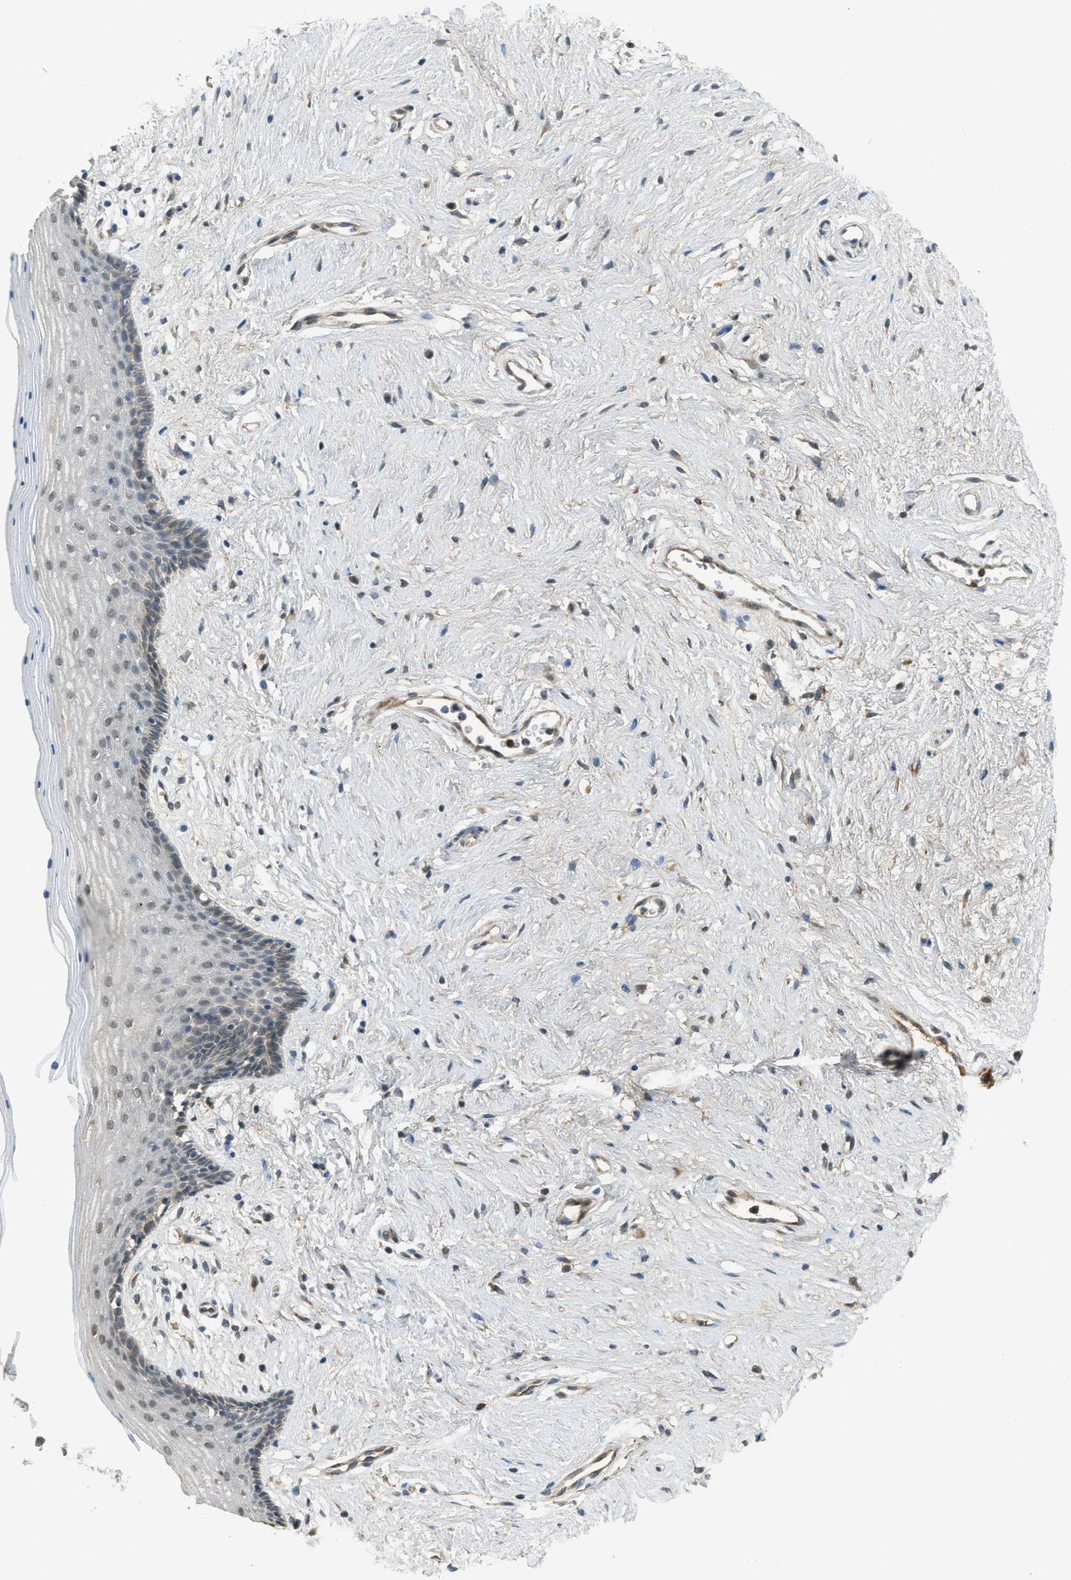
{"staining": {"intensity": "negative", "quantity": "none", "location": "none"}, "tissue": "vagina", "cell_type": "Squamous epithelial cells", "image_type": "normal", "snomed": [{"axis": "morphology", "description": "Normal tissue, NOS"}, {"axis": "topography", "description": "Vagina"}], "caption": "Vagina was stained to show a protein in brown. There is no significant expression in squamous epithelial cells. (DAB immunohistochemistry (IHC) with hematoxylin counter stain).", "gene": "IGF2BP2", "patient": {"sex": "female", "age": 44}}